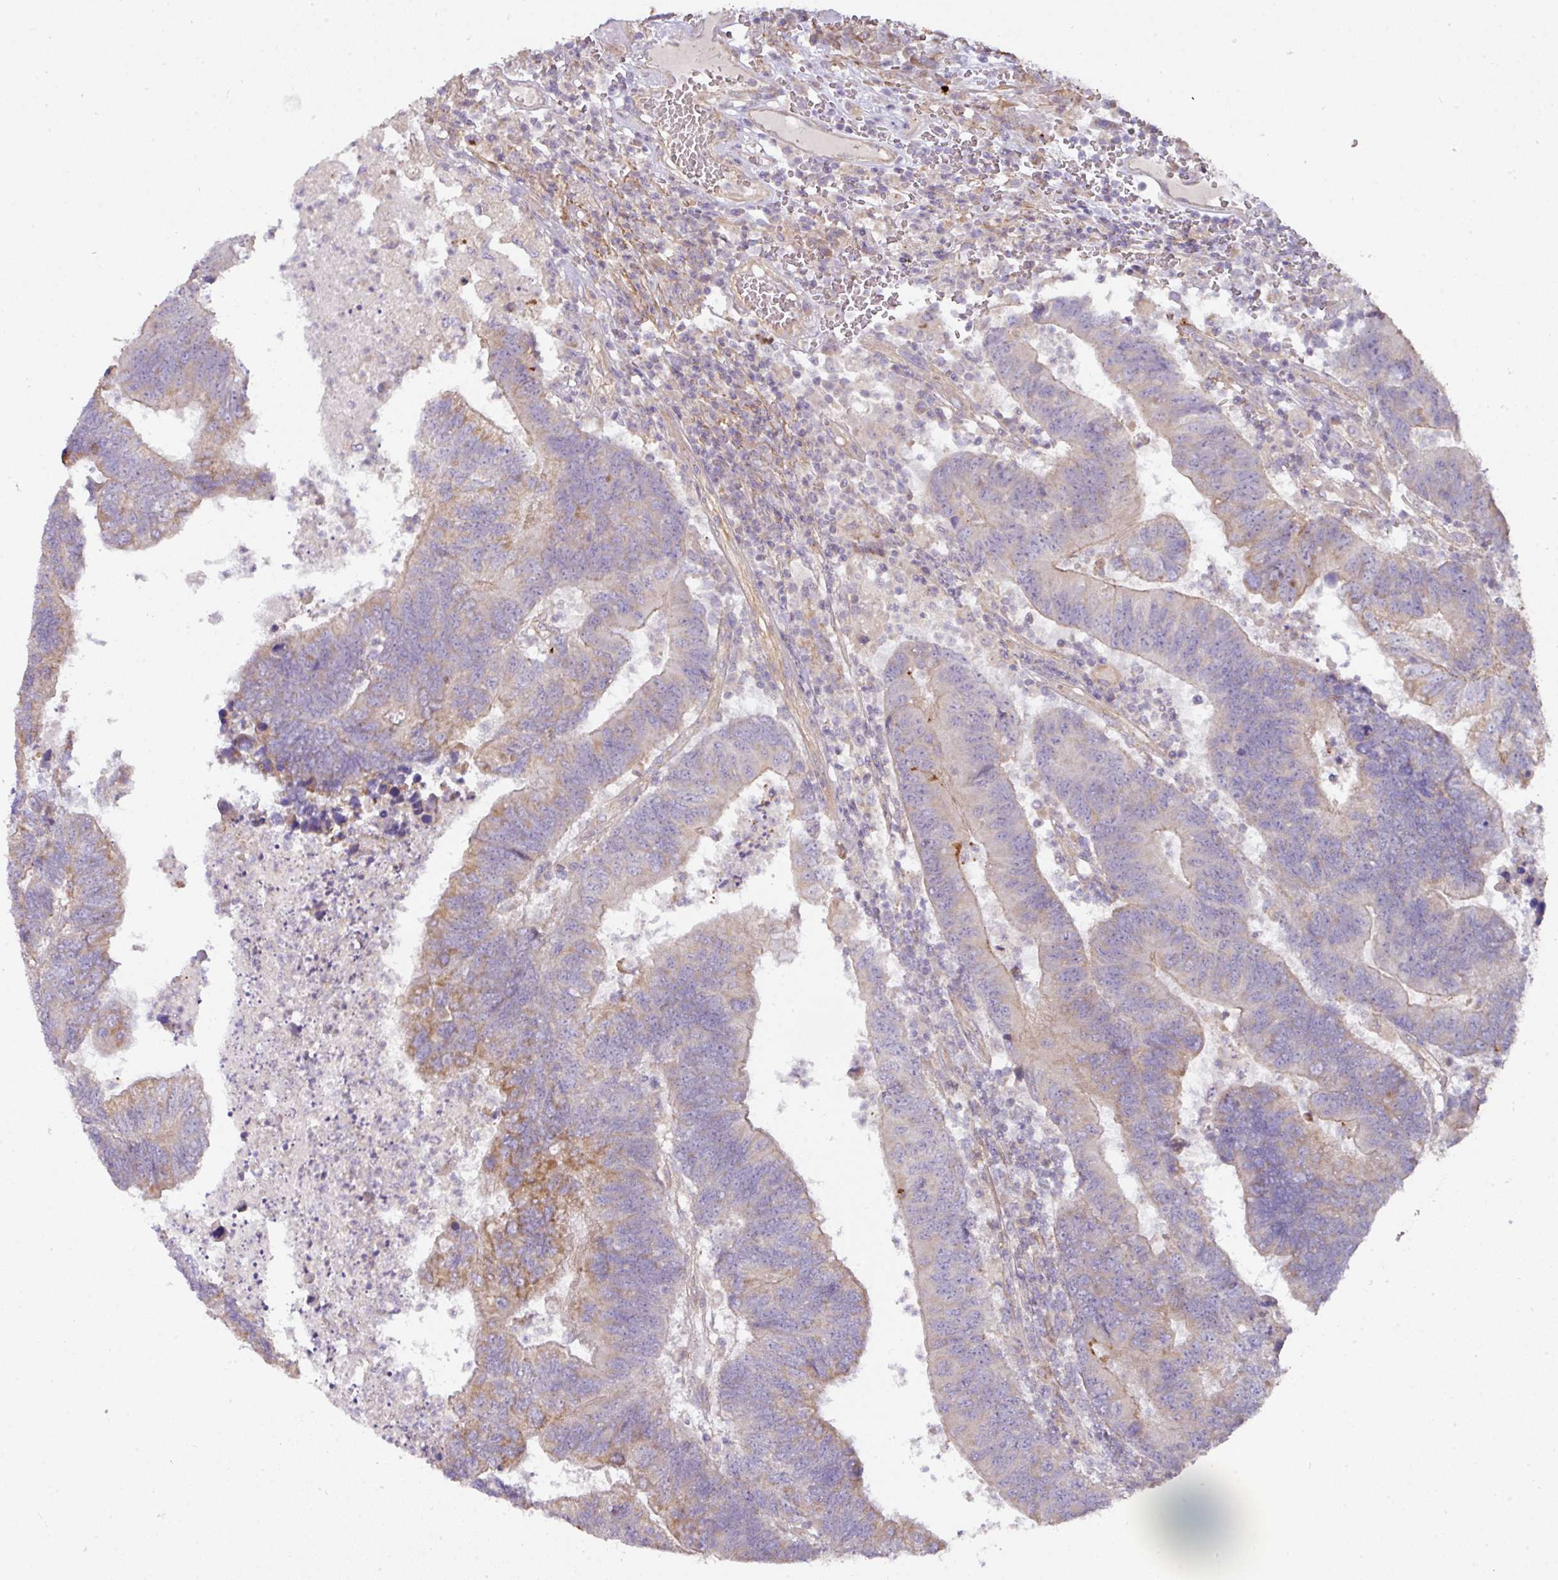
{"staining": {"intensity": "moderate", "quantity": "25%-75%", "location": "cytoplasmic/membranous"}, "tissue": "colorectal cancer", "cell_type": "Tumor cells", "image_type": "cancer", "snomed": [{"axis": "morphology", "description": "Adenocarcinoma, NOS"}, {"axis": "topography", "description": "Colon"}], "caption": "Immunohistochemical staining of human colorectal adenocarcinoma displays medium levels of moderate cytoplasmic/membranous protein staining in approximately 25%-75% of tumor cells.", "gene": "STK35", "patient": {"sex": "female", "age": 48}}